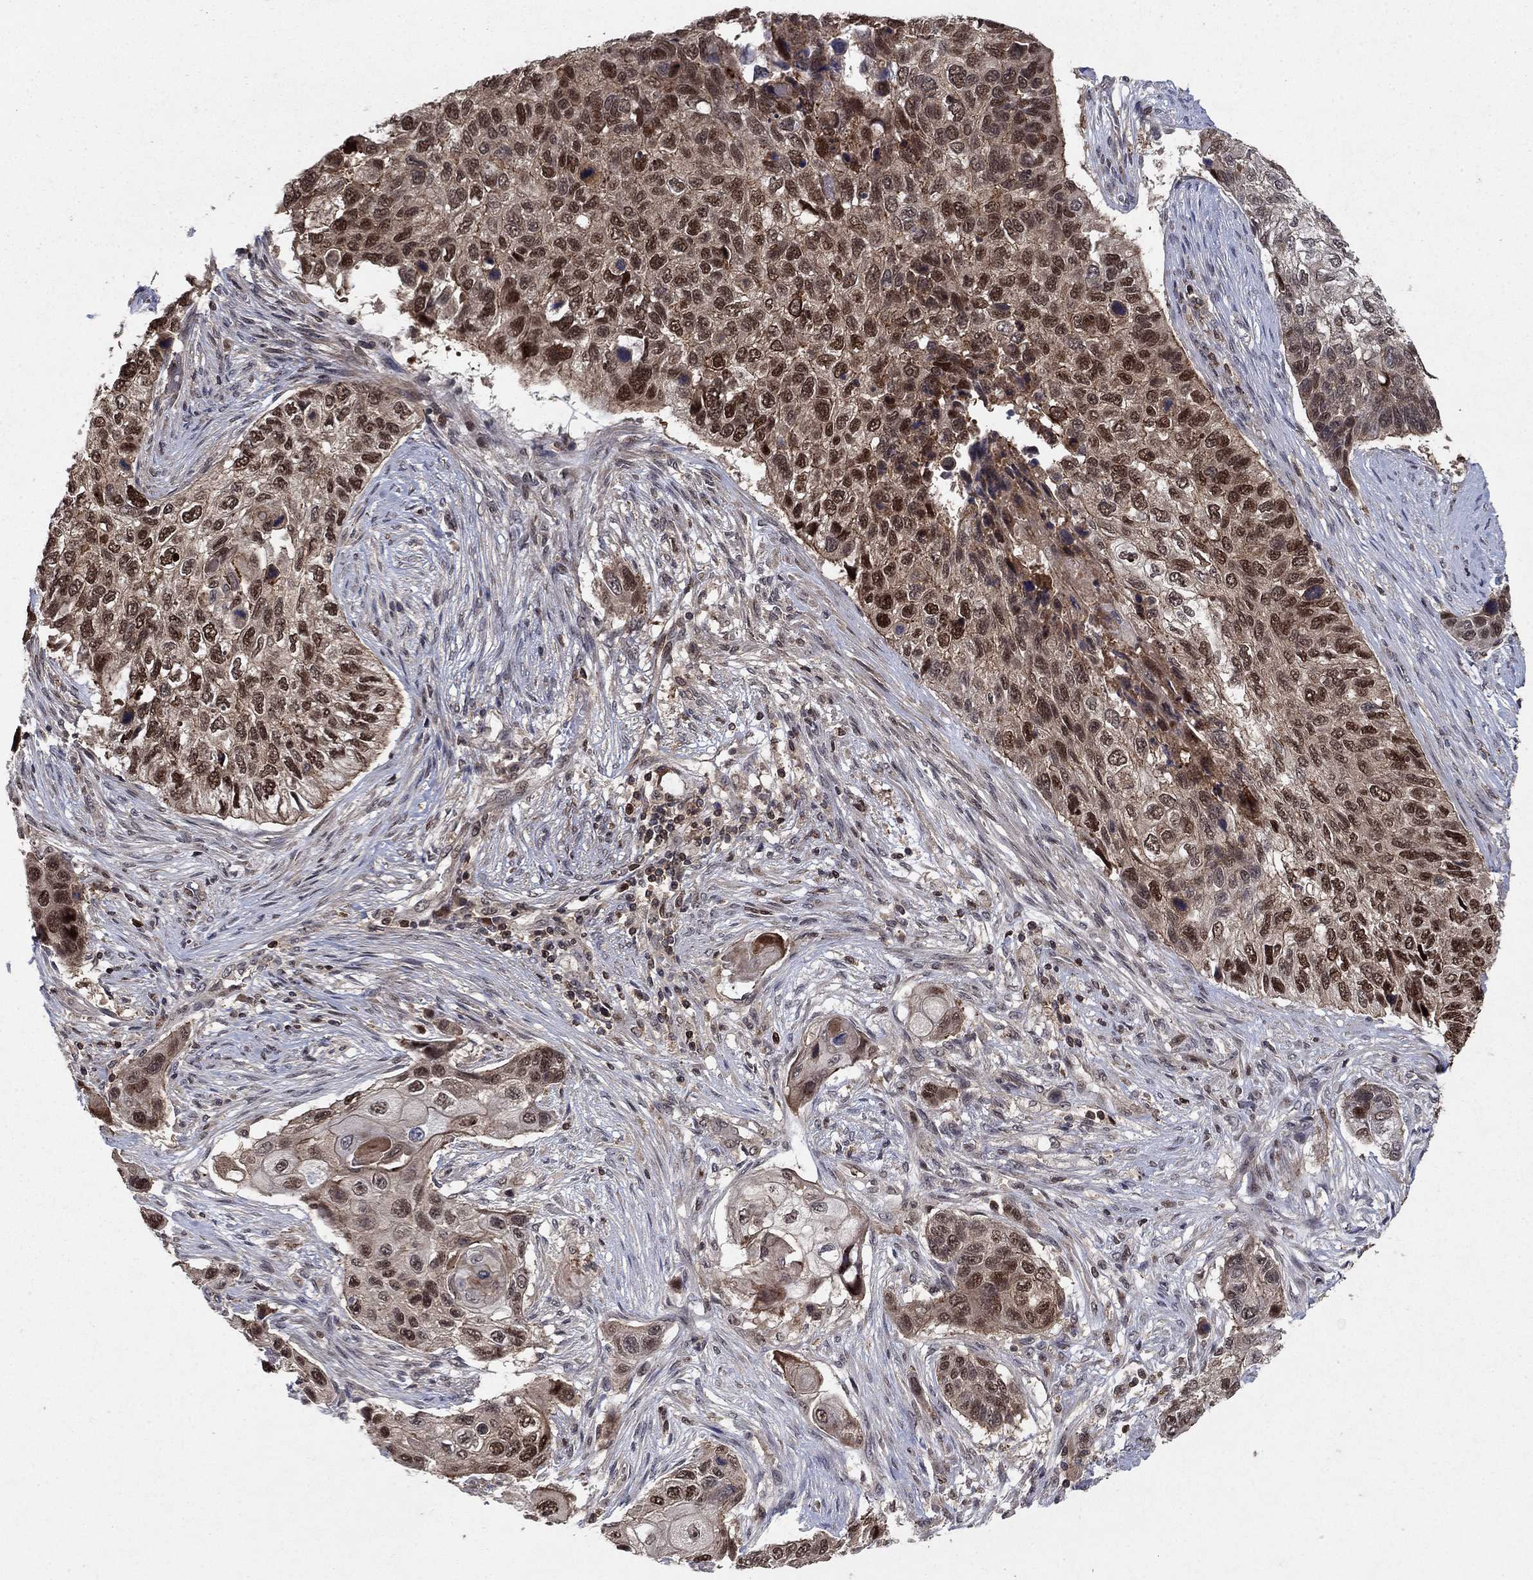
{"staining": {"intensity": "strong", "quantity": "25%-75%", "location": "cytoplasmic/membranous,nuclear"}, "tissue": "lung cancer", "cell_type": "Tumor cells", "image_type": "cancer", "snomed": [{"axis": "morphology", "description": "Normal tissue, NOS"}, {"axis": "morphology", "description": "Squamous cell carcinoma, NOS"}, {"axis": "topography", "description": "Bronchus"}, {"axis": "topography", "description": "Lung"}], "caption": "Immunohistochemical staining of lung cancer shows high levels of strong cytoplasmic/membranous and nuclear protein staining in approximately 25%-75% of tumor cells. The staining was performed using DAB, with brown indicating positive protein expression. Nuclei are stained blue with hematoxylin.", "gene": "CCDC66", "patient": {"sex": "male", "age": 69}}